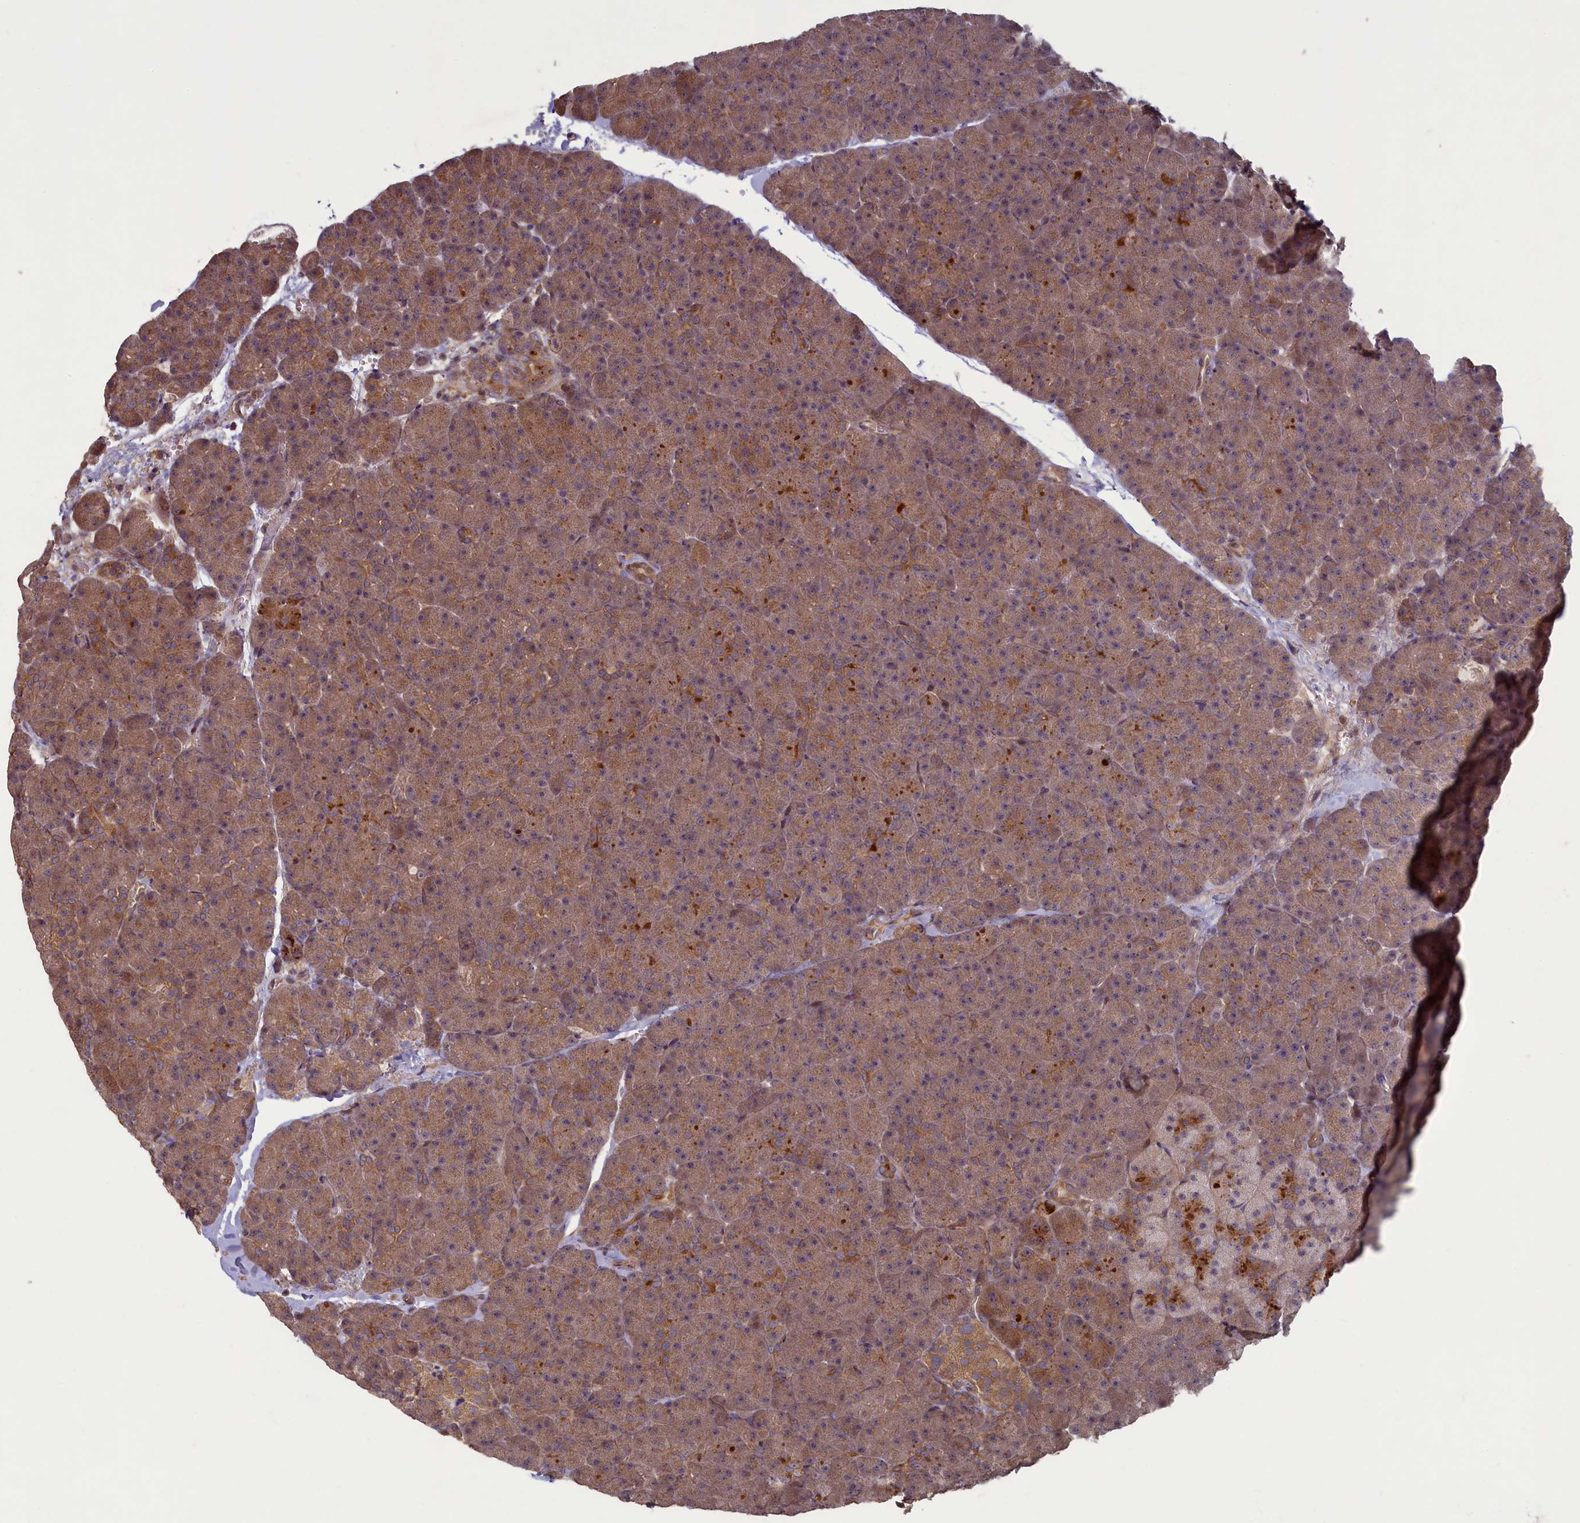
{"staining": {"intensity": "moderate", "quantity": ">75%", "location": "cytoplasmic/membranous"}, "tissue": "pancreas", "cell_type": "Exocrine glandular cells", "image_type": "normal", "snomed": [{"axis": "morphology", "description": "Normal tissue, NOS"}, {"axis": "topography", "description": "Pancreas"}], "caption": "Pancreas stained with a brown dye reveals moderate cytoplasmic/membranous positive staining in about >75% of exocrine glandular cells.", "gene": "CIAO2B", "patient": {"sex": "male", "age": 36}}